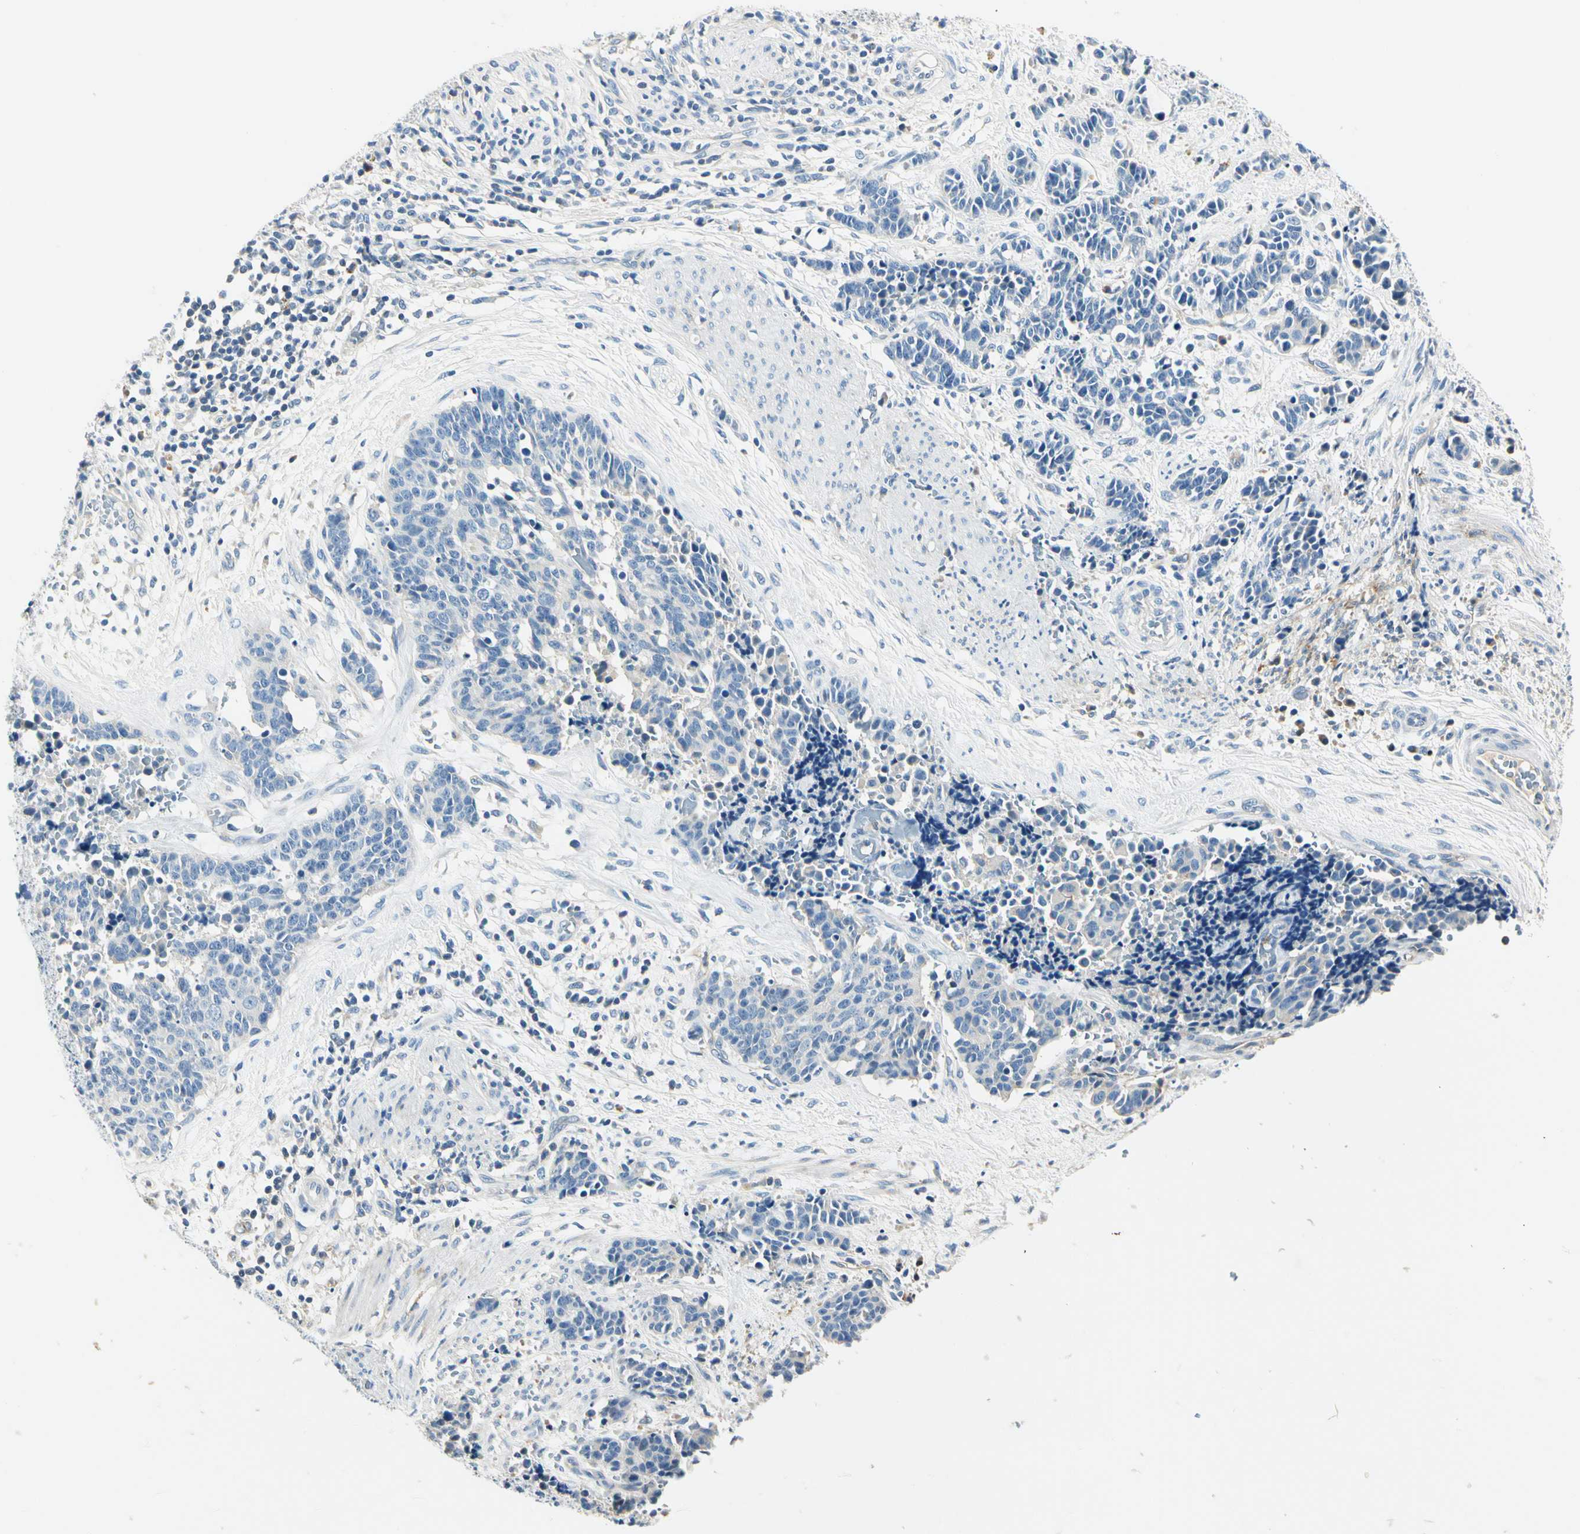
{"staining": {"intensity": "negative", "quantity": "none", "location": "none"}, "tissue": "cervical cancer", "cell_type": "Tumor cells", "image_type": "cancer", "snomed": [{"axis": "morphology", "description": "Squamous cell carcinoma, NOS"}, {"axis": "topography", "description": "Cervix"}], "caption": "DAB immunohistochemical staining of human cervical cancer (squamous cell carcinoma) exhibits no significant positivity in tumor cells.", "gene": "TGFBR3", "patient": {"sex": "female", "age": 35}}